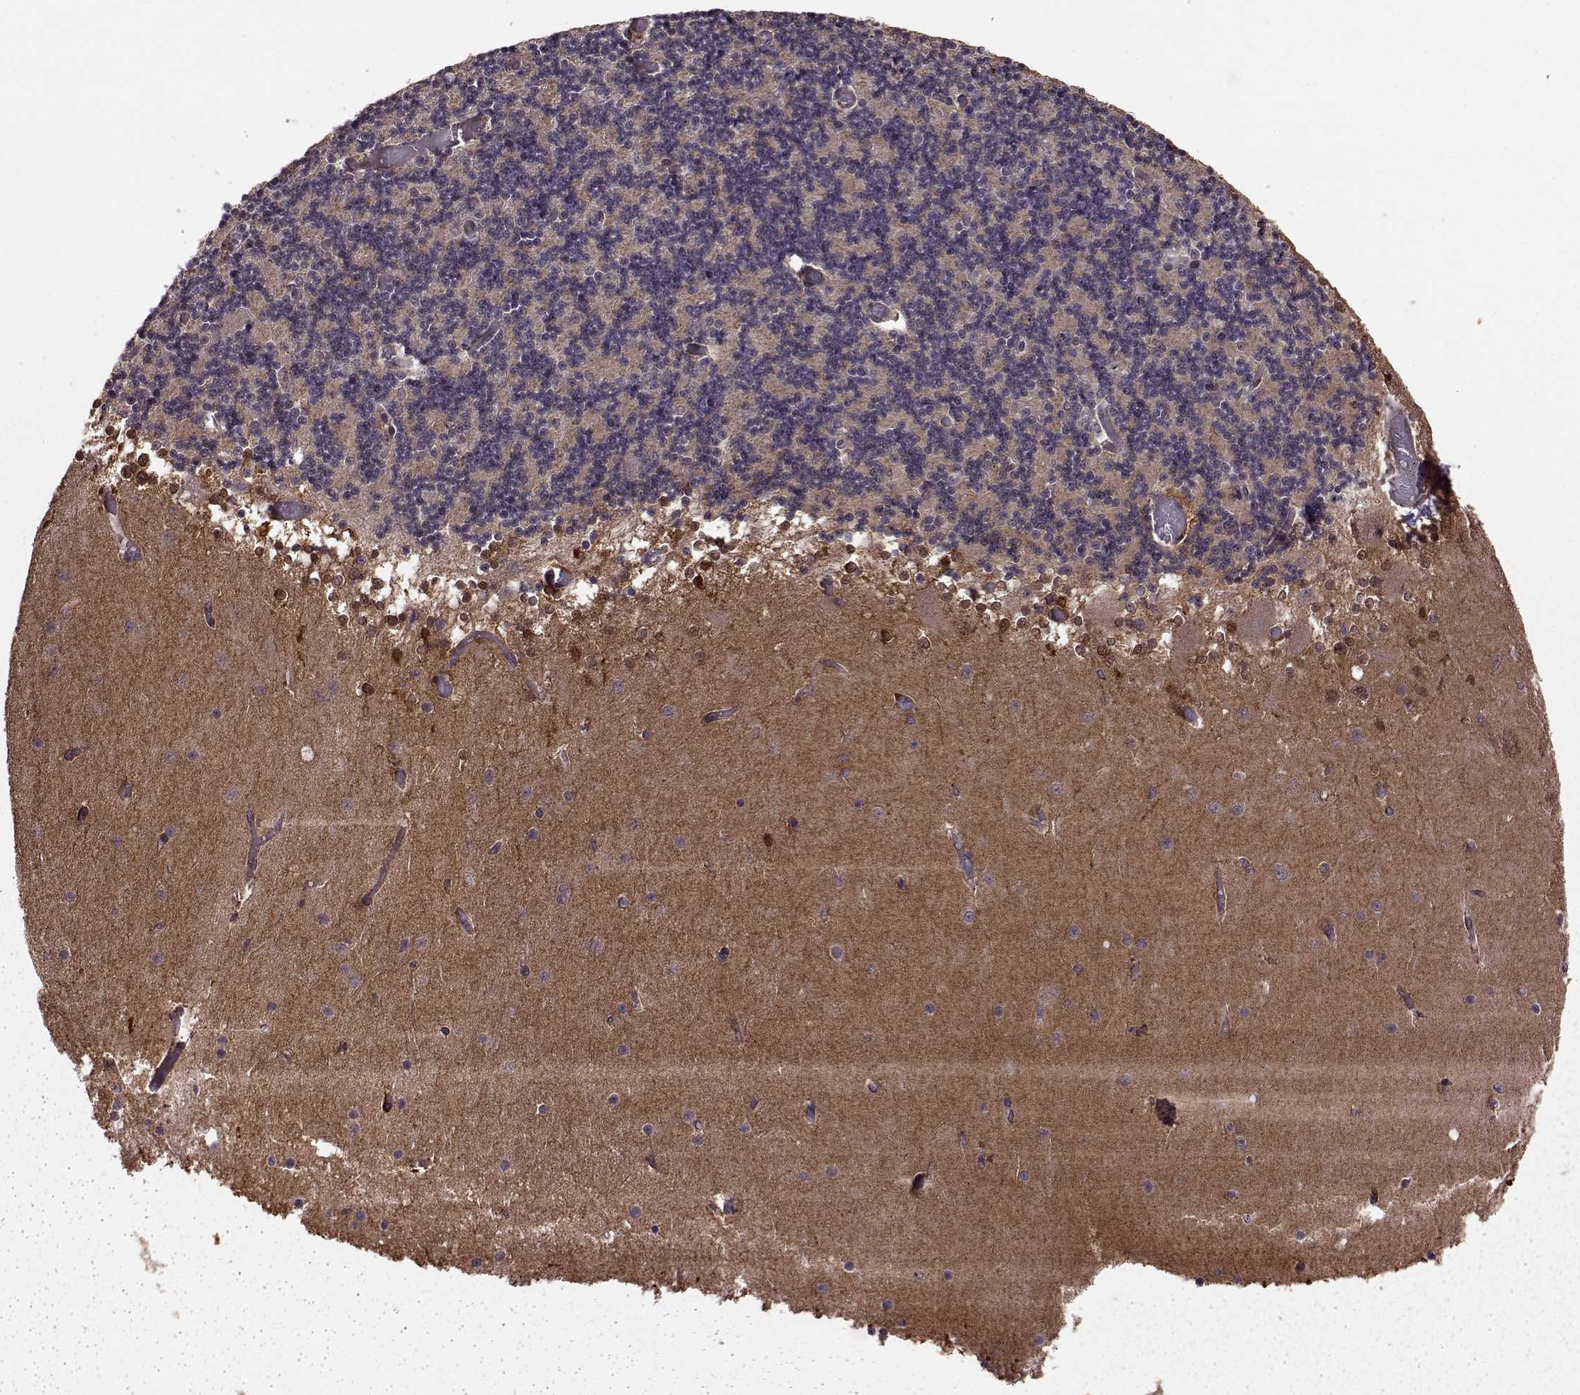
{"staining": {"intensity": "moderate", "quantity": "<25%", "location": "cytoplasmic/membranous"}, "tissue": "cerebellum", "cell_type": "Cells in granular layer", "image_type": "normal", "snomed": [{"axis": "morphology", "description": "Normal tissue, NOS"}, {"axis": "topography", "description": "Cerebellum"}], "caption": "Immunohistochemistry micrograph of normal cerebellum: cerebellum stained using immunohistochemistry (IHC) reveals low levels of moderate protein expression localized specifically in the cytoplasmic/membranous of cells in granular layer, appearing as a cytoplasmic/membranous brown color.", "gene": "FNIP2", "patient": {"sex": "female", "age": 28}}